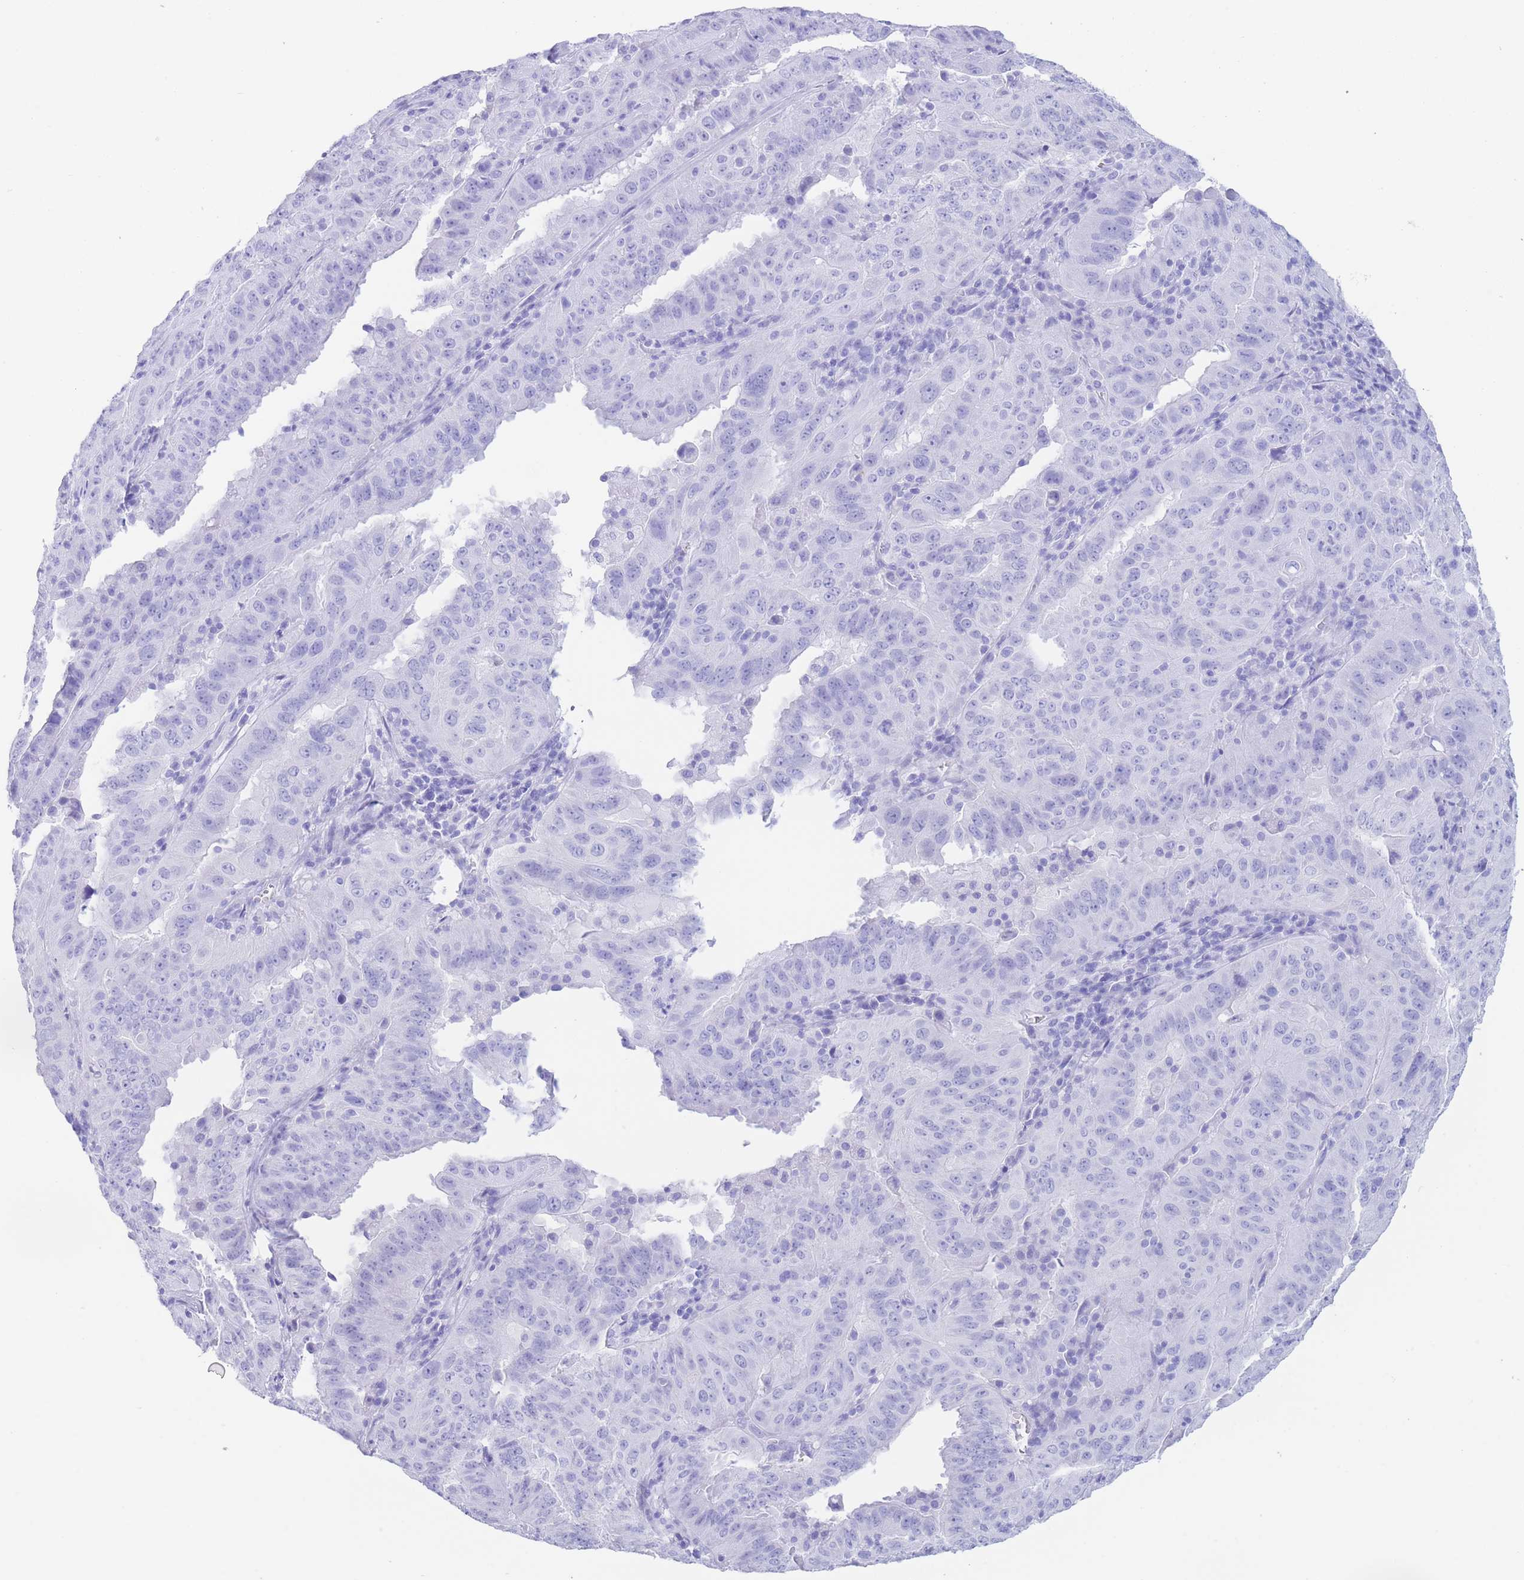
{"staining": {"intensity": "negative", "quantity": "none", "location": "none"}, "tissue": "pancreatic cancer", "cell_type": "Tumor cells", "image_type": "cancer", "snomed": [{"axis": "morphology", "description": "Adenocarcinoma, NOS"}, {"axis": "topography", "description": "Pancreas"}], "caption": "A histopathology image of human pancreatic cancer is negative for staining in tumor cells.", "gene": "SLCO1B3", "patient": {"sex": "male", "age": 63}}